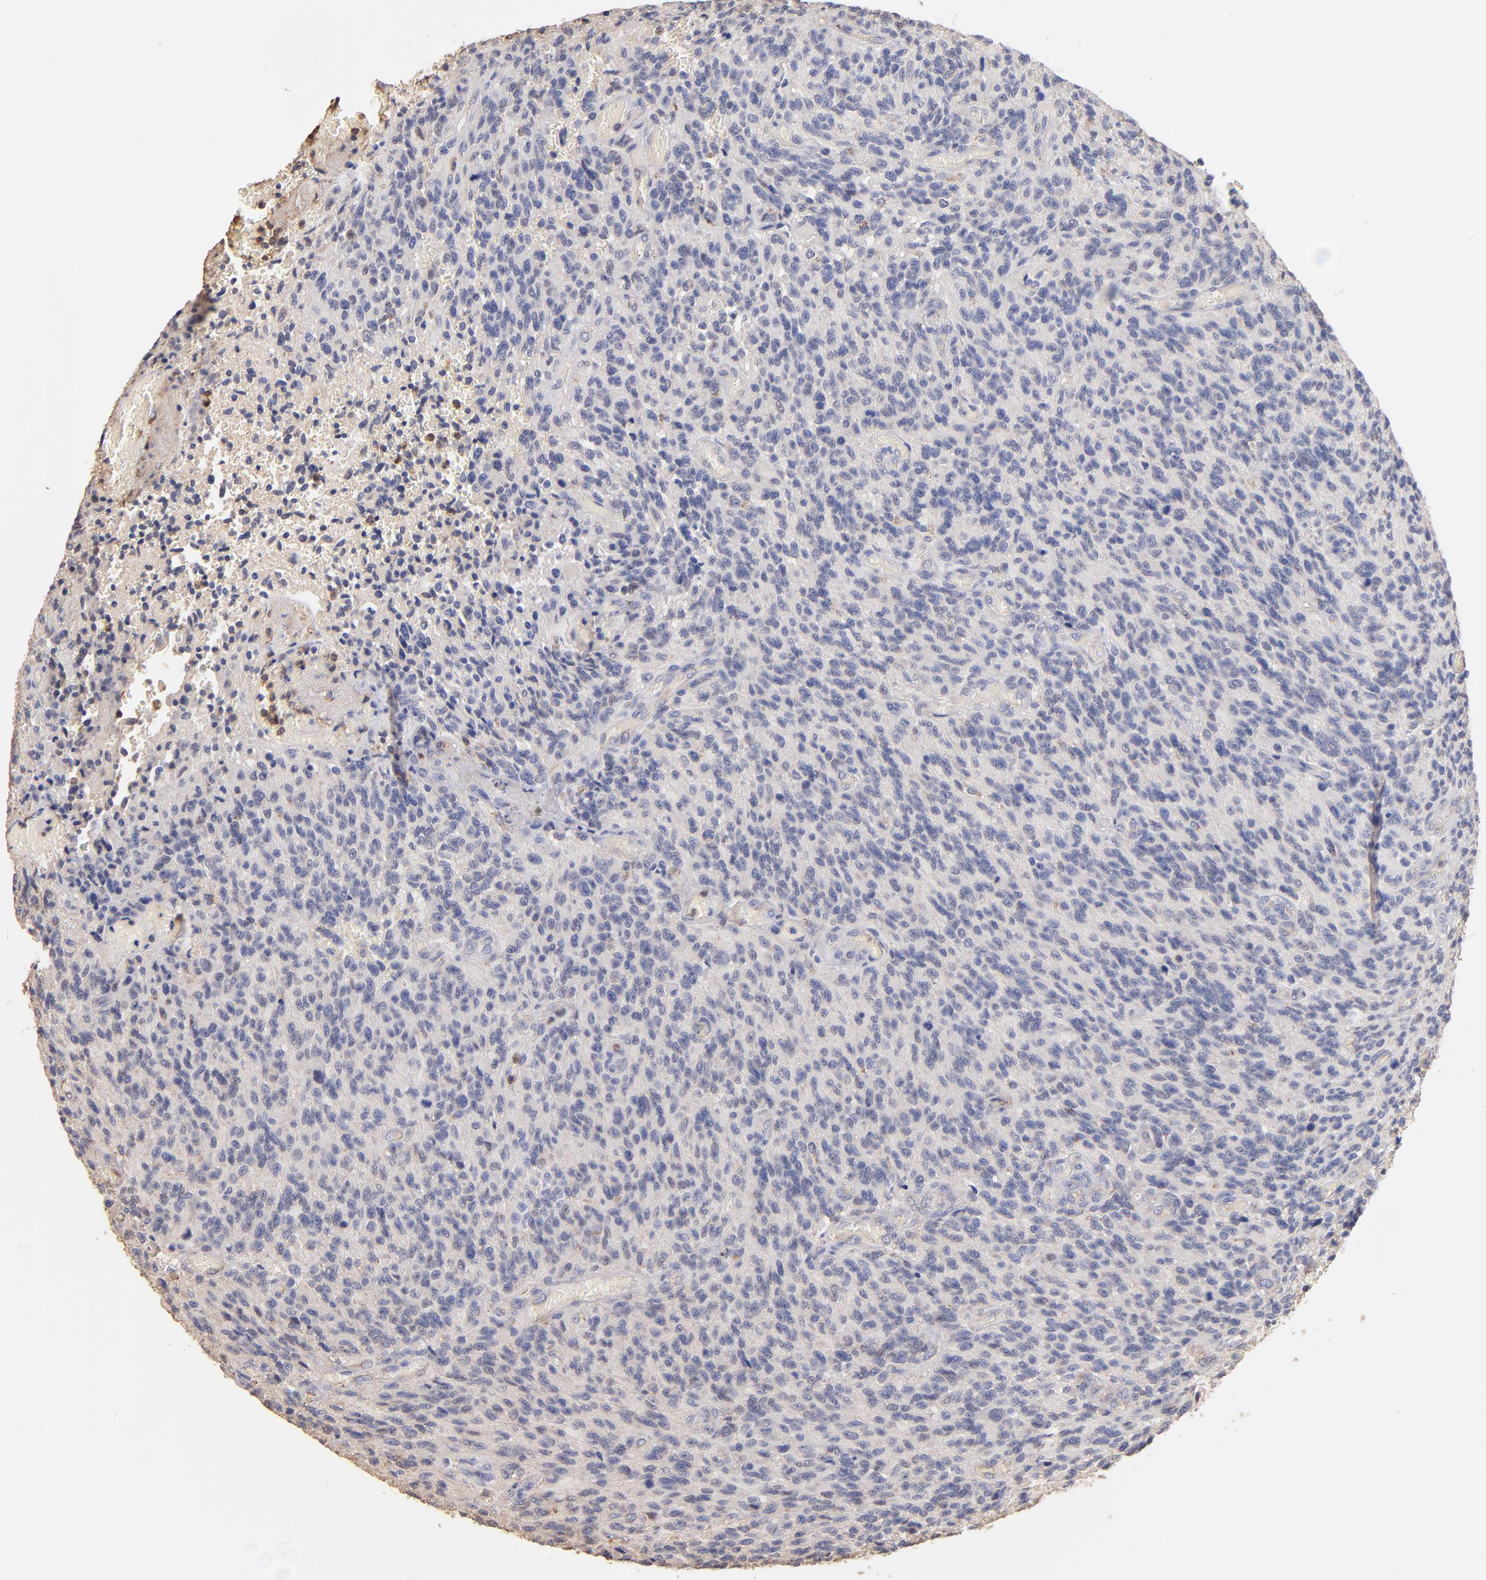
{"staining": {"intensity": "negative", "quantity": "none", "location": "none"}, "tissue": "glioma", "cell_type": "Tumor cells", "image_type": "cancer", "snomed": [{"axis": "morphology", "description": "Normal tissue, NOS"}, {"axis": "morphology", "description": "Glioma, malignant, High grade"}, {"axis": "topography", "description": "Cerebral cortex"}], "caption": "Immunohistochemistry (IHC) histopathology image of human glioma stained for a protein (brown), which reveals no staining in tumor cells.", "gene": "RO60", "patient": {"sex": "male", "age": 56}}